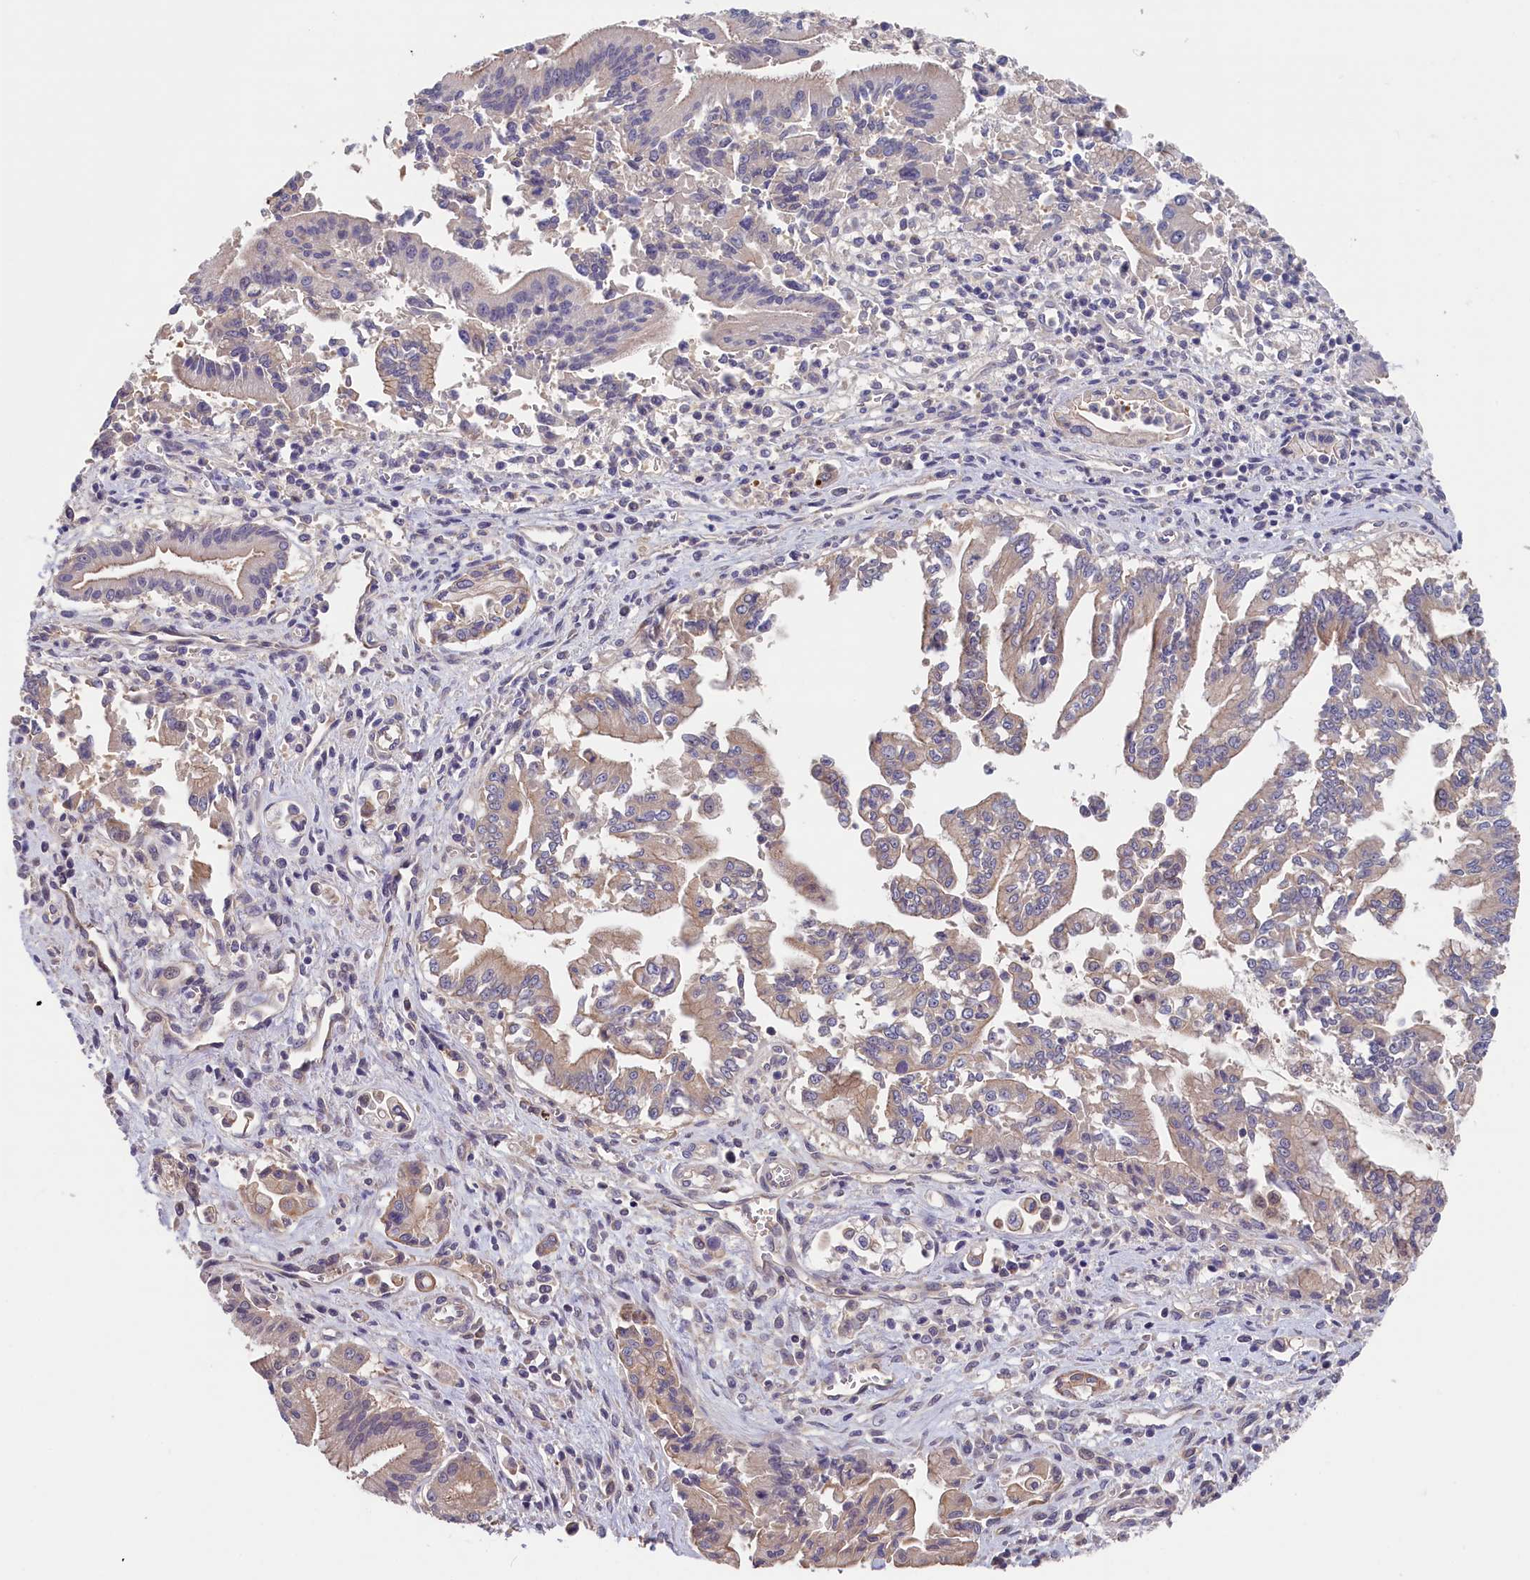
{"staining": {"intensity": "weak", "quantity": "25%-75%", "location": "cytoplasmic/membranous"}, "tissue": "pancreatic cancer", "cell_type": "Tumor cells", "image_type": "cancer", "snomed": [{"axis": "morphology", "description": "Adenocarcinoma, NOS"}, {"axis": "topography", "description": "Pancreas"}], "caption": "Protein expression analysis of human adenocarcinoma (pancreatic) reveals weak cytoplasmic/membranous expression in about 25%-75% of tumor cells.", "gene": "TMEM116", "patient": {"sex": "male", "age": 78}}